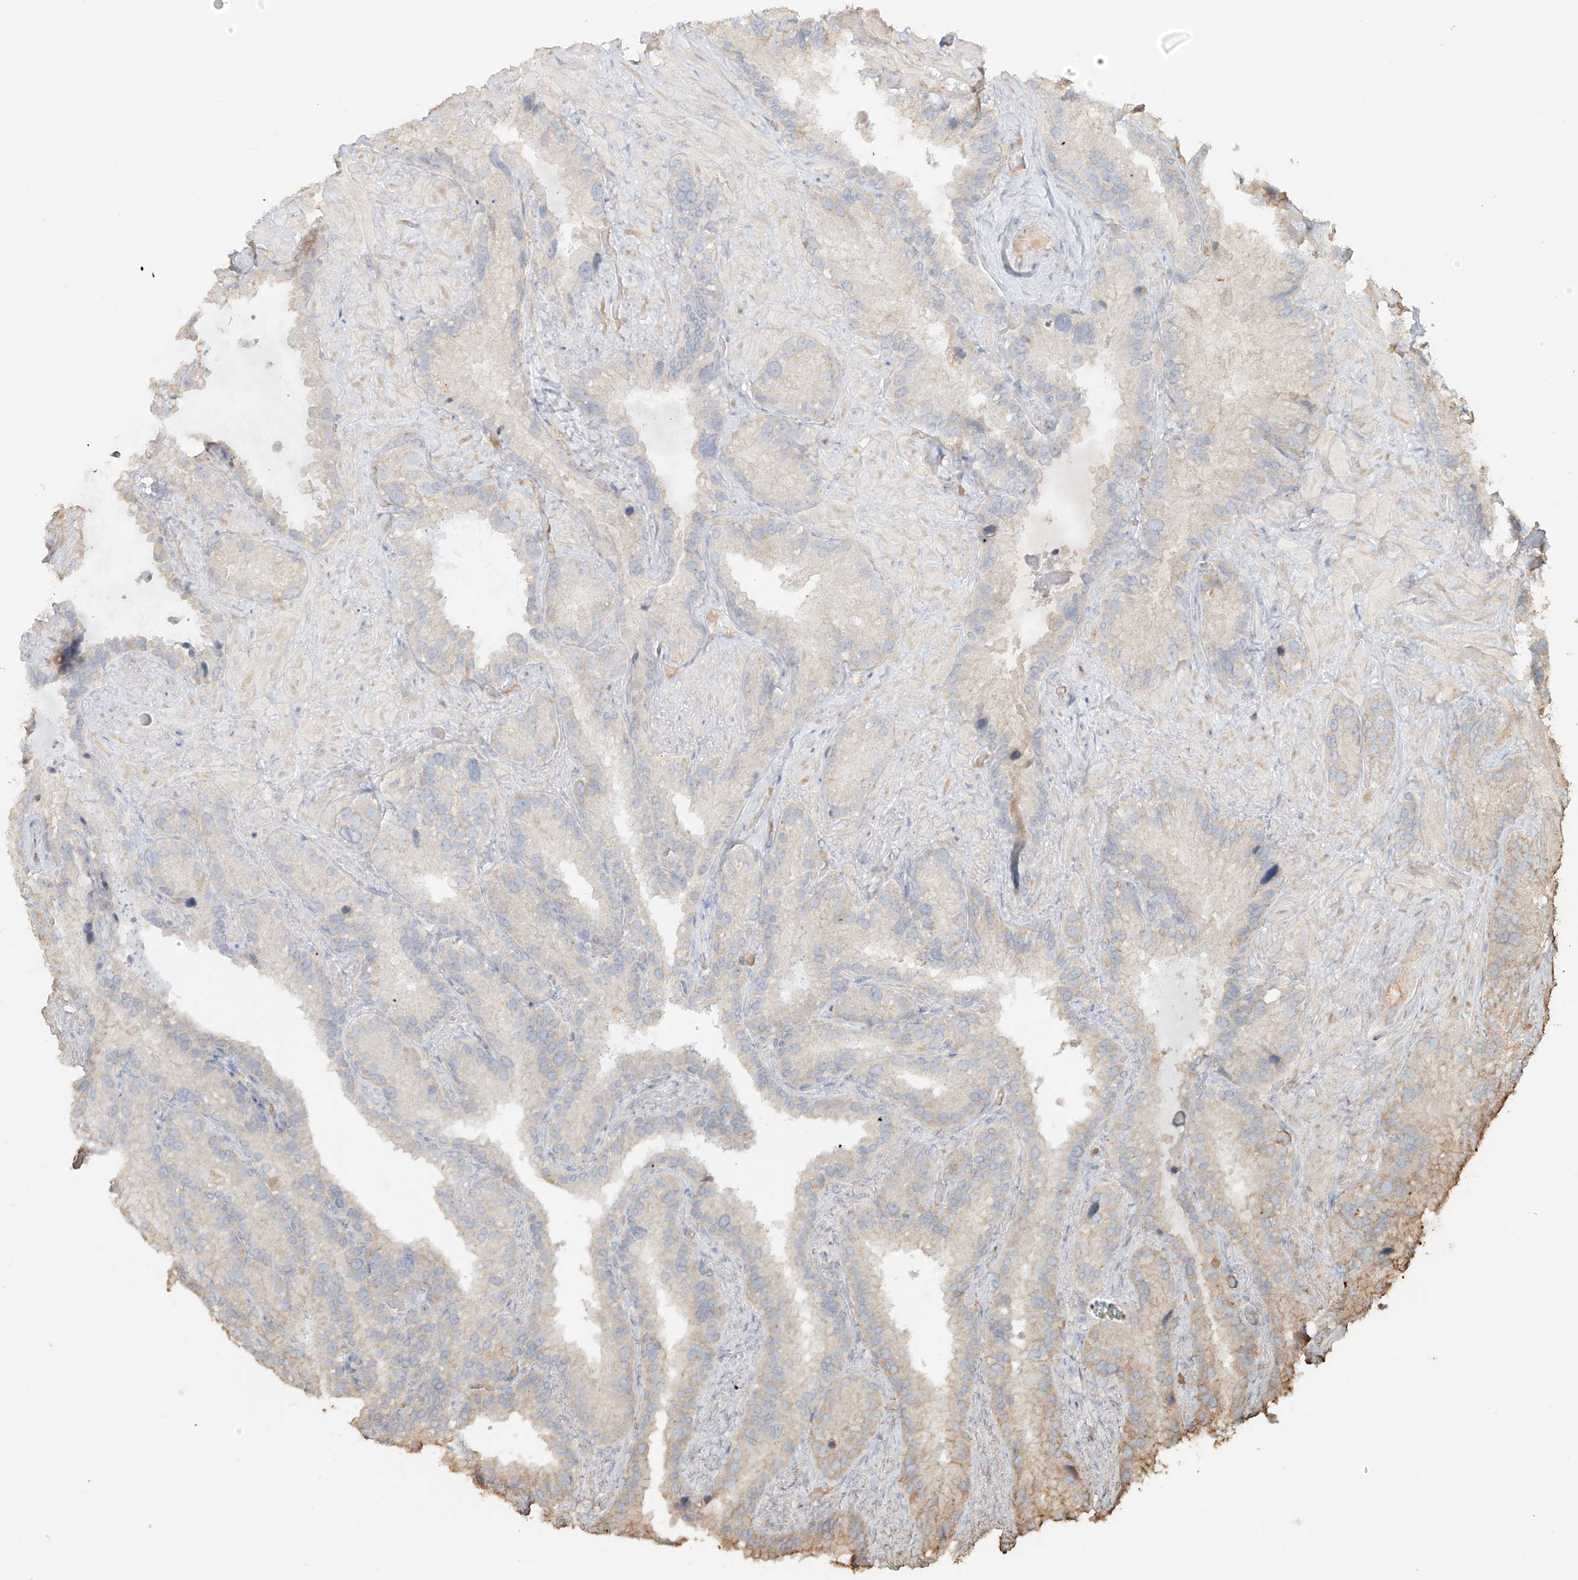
{"staining": {"intensity": "negative", "quantity": "none", "location": "none"}, "tissue": "seminal vesicle", "cell_type": "Glandular cells", "image_type": "normal", "snomed": [{"axis": "morphology", "description": "Normal tissue, NOS"}, {"axis": "topography", "description": "Prostate"}, {"axis": "topography", "description": "Seminal veicle"}], "caption": "The micrograph demonstrates no significant positivity in glandular cells of seminal vesicle.", "gene": "NPHS1", "patient": {"sex": "male", "age": 68}}